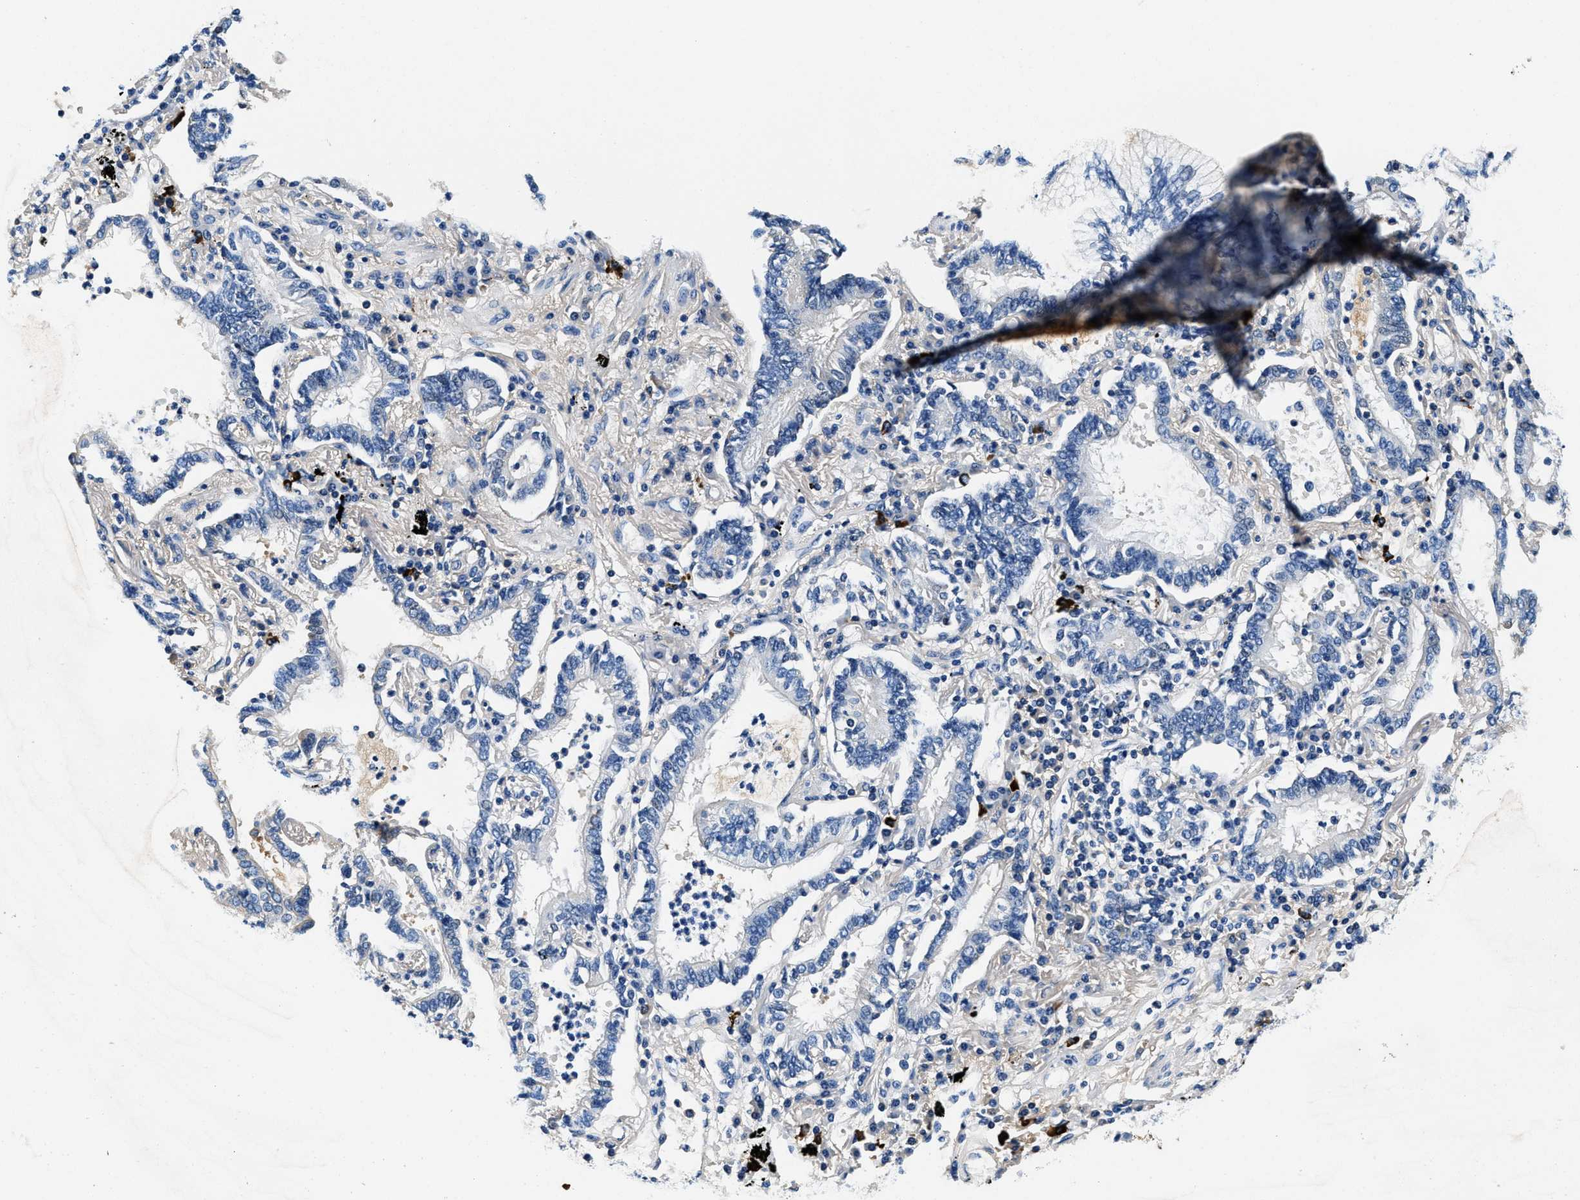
{"staining": {"intensity": "negative", "quantity": "none", "location": "none"}, "tissue": "lung cancer", "cell_type": "Tumor cells", "image_type": "cancer", "snomed": [{"axis": "morphology", "description": "Normal tissue, NOS"}, {"axis": "morphology", "description": "Adenocarcinoma, NOS"}, {"axis": "topography", "description": "Bronchus"}, {"axis": "topography", "description": "Lung"}], "caption": "Human adenocarcinoma (lung) stained for a protein using immunohistochemistry (IHC) reveals no staining in tumor cells.", "gene": "ZFAND3", "patient": {"sex": "female", "age": 70}}